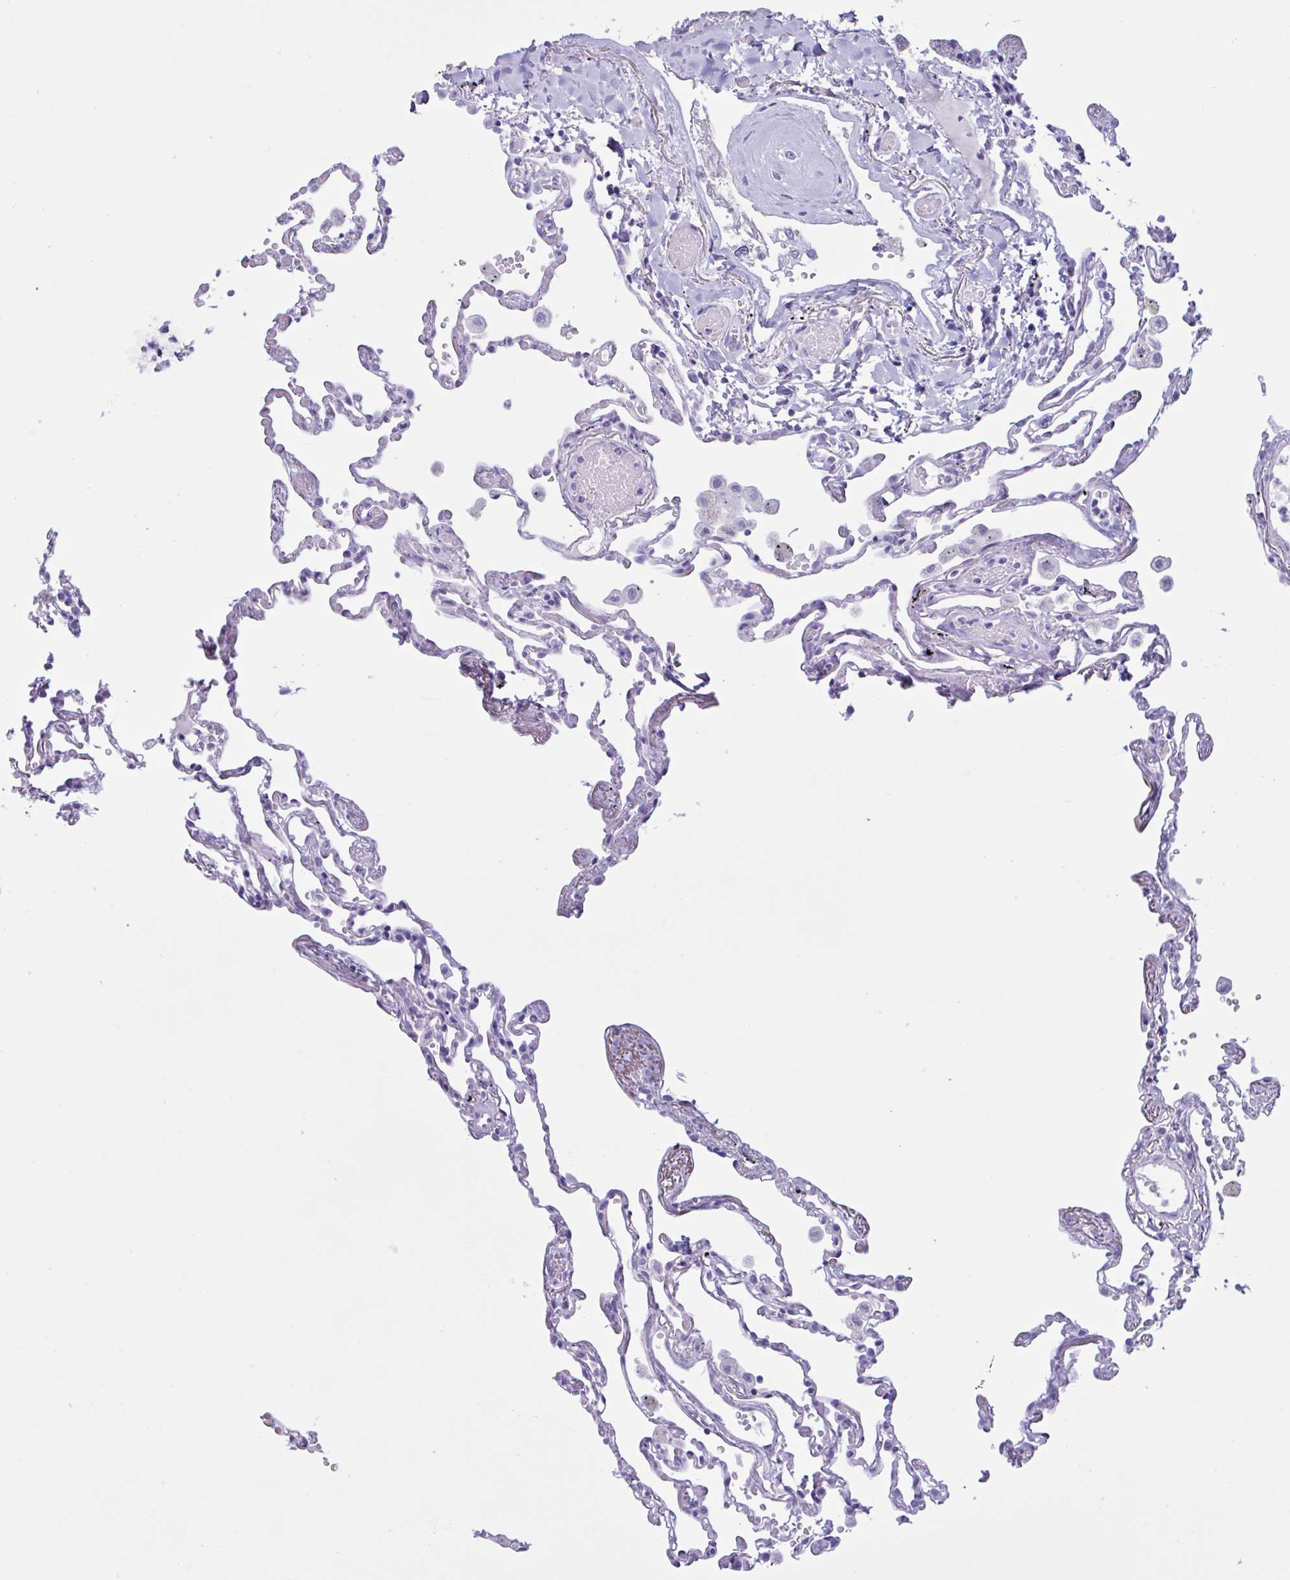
{"staining": {"intensity": "negative", "quantity": "none", "location": "none"}, "tissue": "lung", "cell_type": "Alveolar cells", "image_type": "normal", "snomed": [{"axis": "morphology", "description": "Normal tissue, NOS"}, {"axis": "topography", "description": "Lung"}], "caption": "The micrograph demonstrates no significant expression in alveolar cells of lung.", "gene": "MRGPRG", "patient": {"sex": "female", "age": 67}}